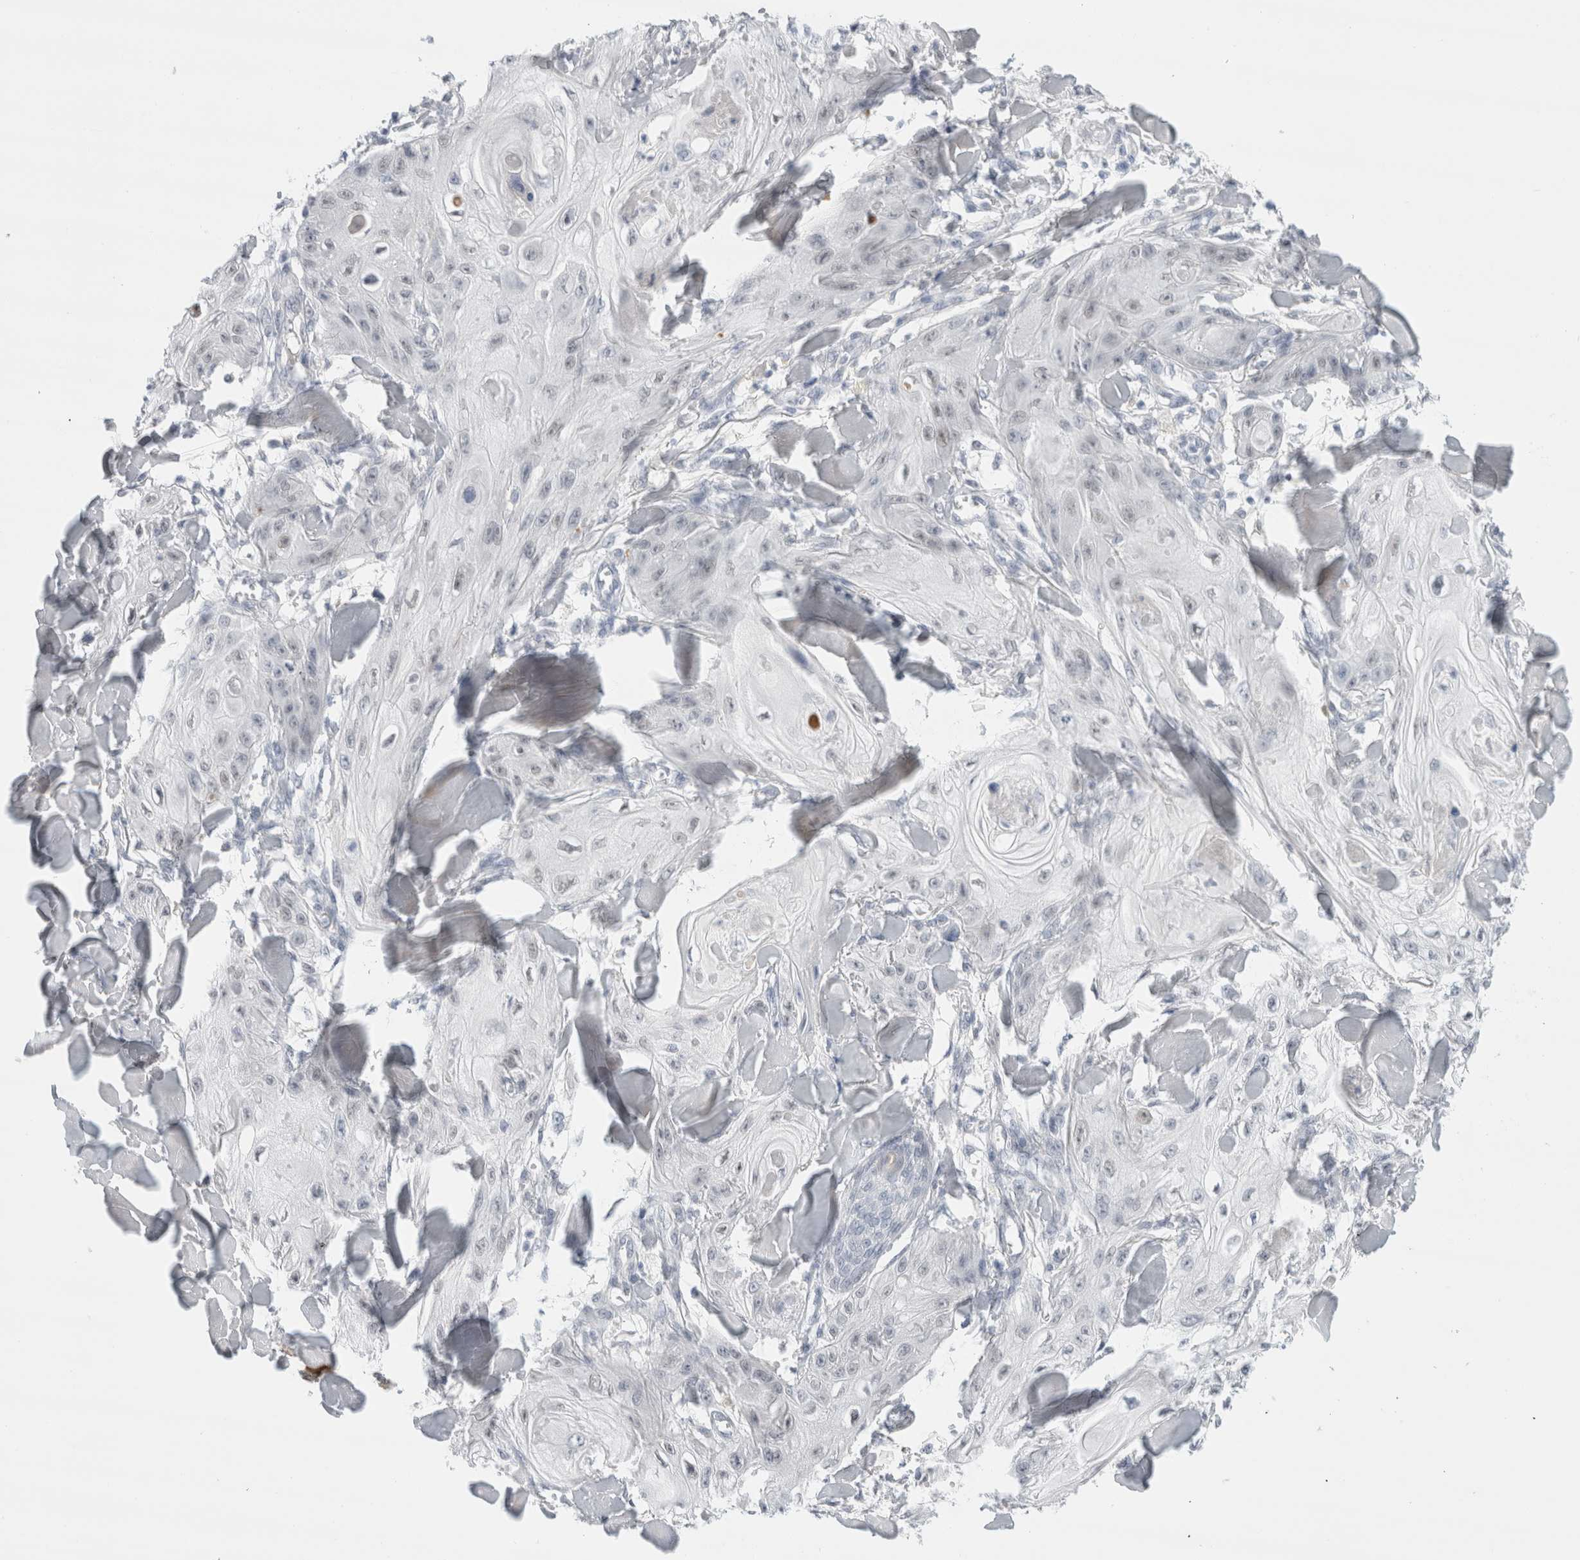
{"staining": {"intensity": "negative", "quantity": "none", "location": "none"}, "tissue": "skin cancer", "cell_type": "Tumor cells", "image_type": "cancer", "snomed": [{"axis": "morphology", "description": "Squamous cell carcinoma, NOS"}, {"axis": "topography", "description": "Skin"}], "caption": "This is an immunohistochemistry (IHC) image of skin cancer. There is no staining in tumor cells.", "gene": "SLC22A12", "patient": {"sex": "male", "age": 74}}